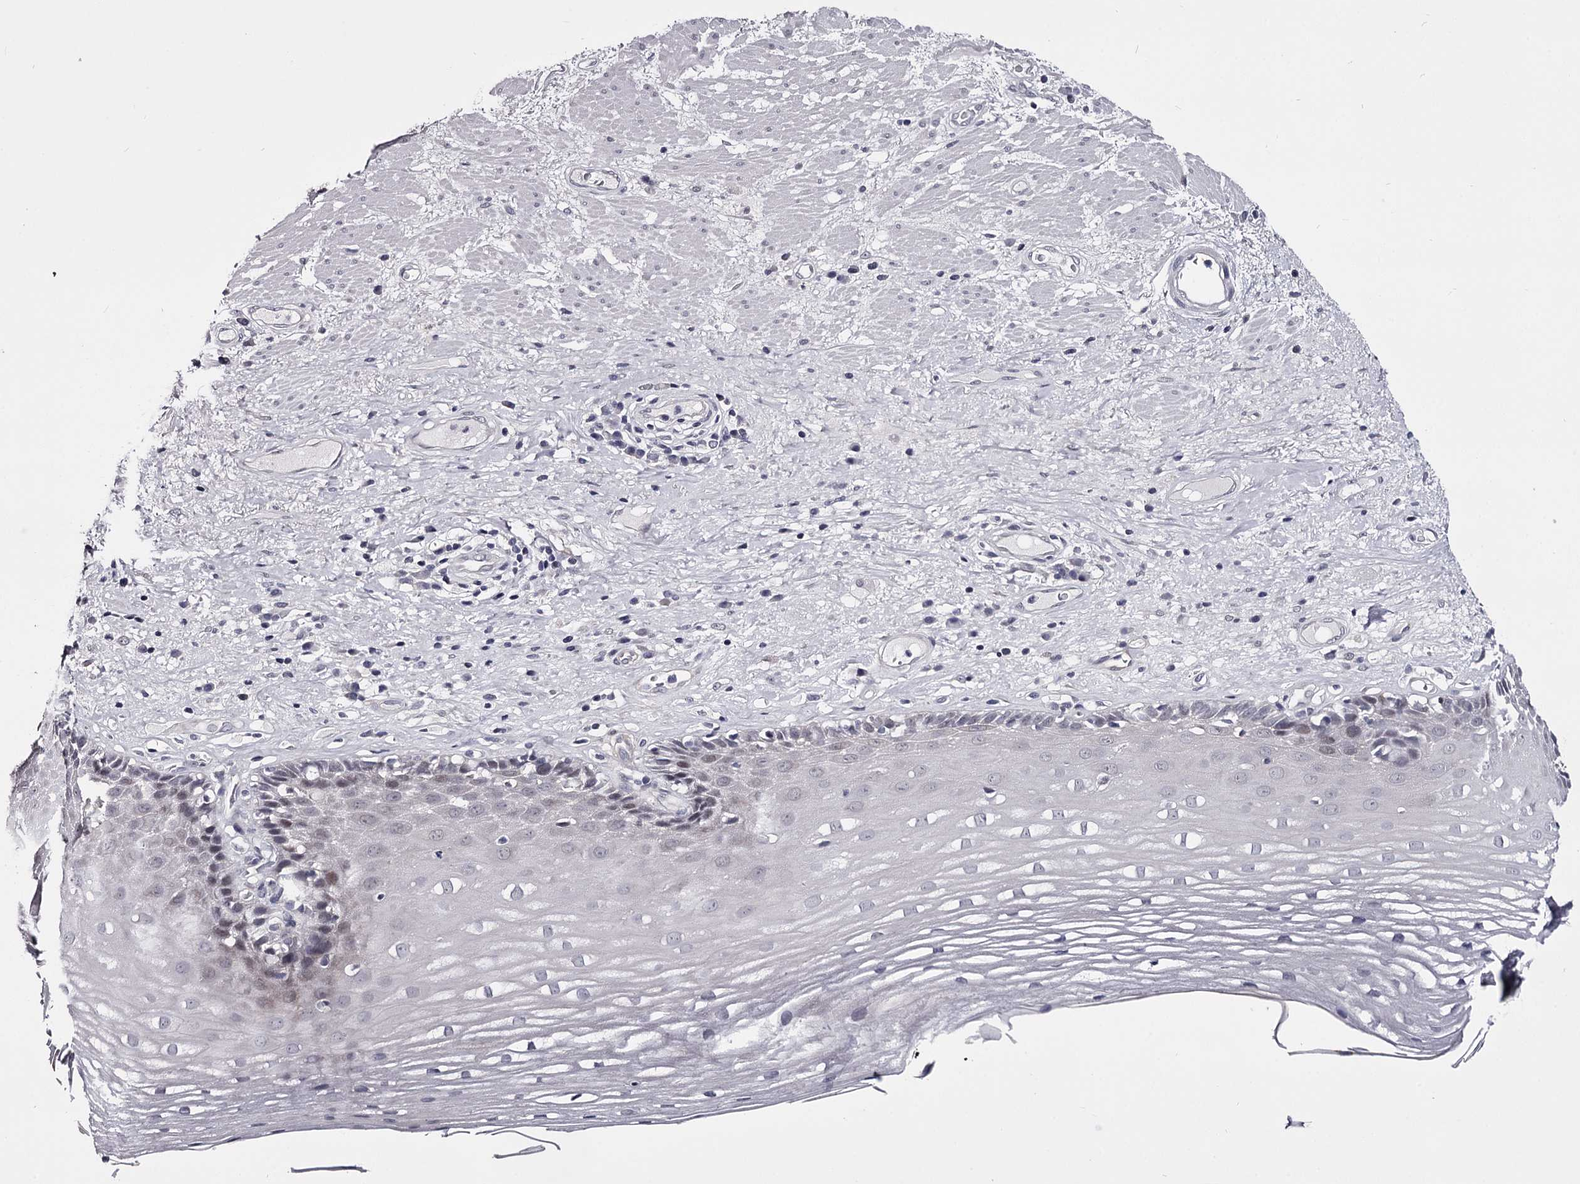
{"staining": {"intensity": "negative", "quantity": "none", "location": "none"}, "tissue": "esophagus", "cell_type": "Squamous epithelial cells", "image_type": "normal", "snomed": [{"axis": "morphology", "description": "Normal tissue, NOS"}, {"axis": "topography", "description": "Esophagus"}], "caption": "A high-resolution image shows IHC staining of normal esophagus, which shows no significant positivity in squamous epithelial cells.", "gene": "OVOL2", "patient": {"sex": "male", "age": 62}}